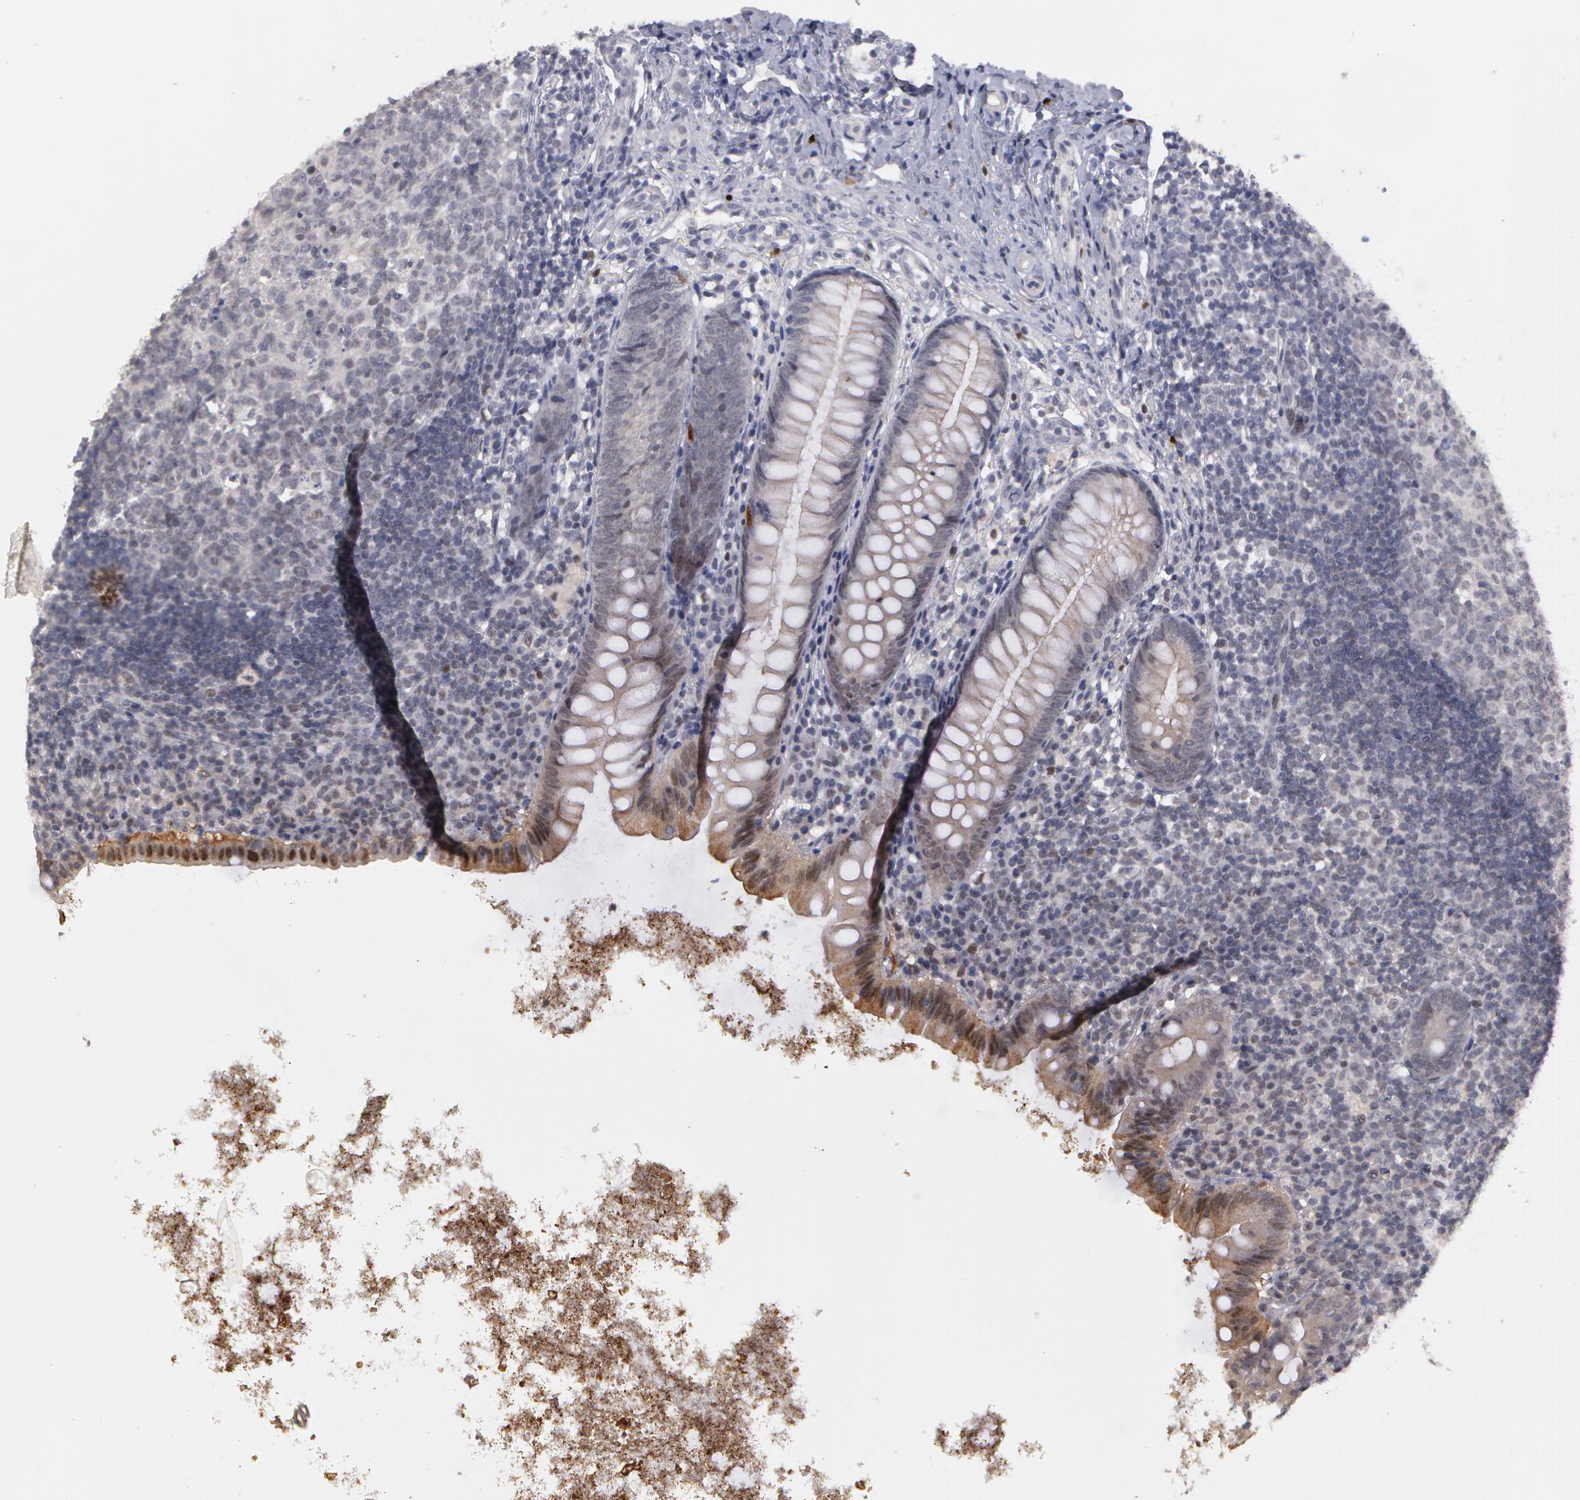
{"staining": {"intensity": "weak", "quantity": "<25%", "location": "nuclear"}, "tissue": "appendix", "cell_type": "Glandular cells", "image_type": "normal", "snomed": [{"axis": "morphology", "description": "Normal tissue, NOS"}, {"axis": "topography", "description": "Appendix"}], "caption": "Immunohistochemistry of normal human appendix exhibits no positivity in glandular cells. (Brightfield microscopy of DAB IHC at high magnification).", "gene": "PRICKLE1", "patient": {"sex": "female", "age": 9}}